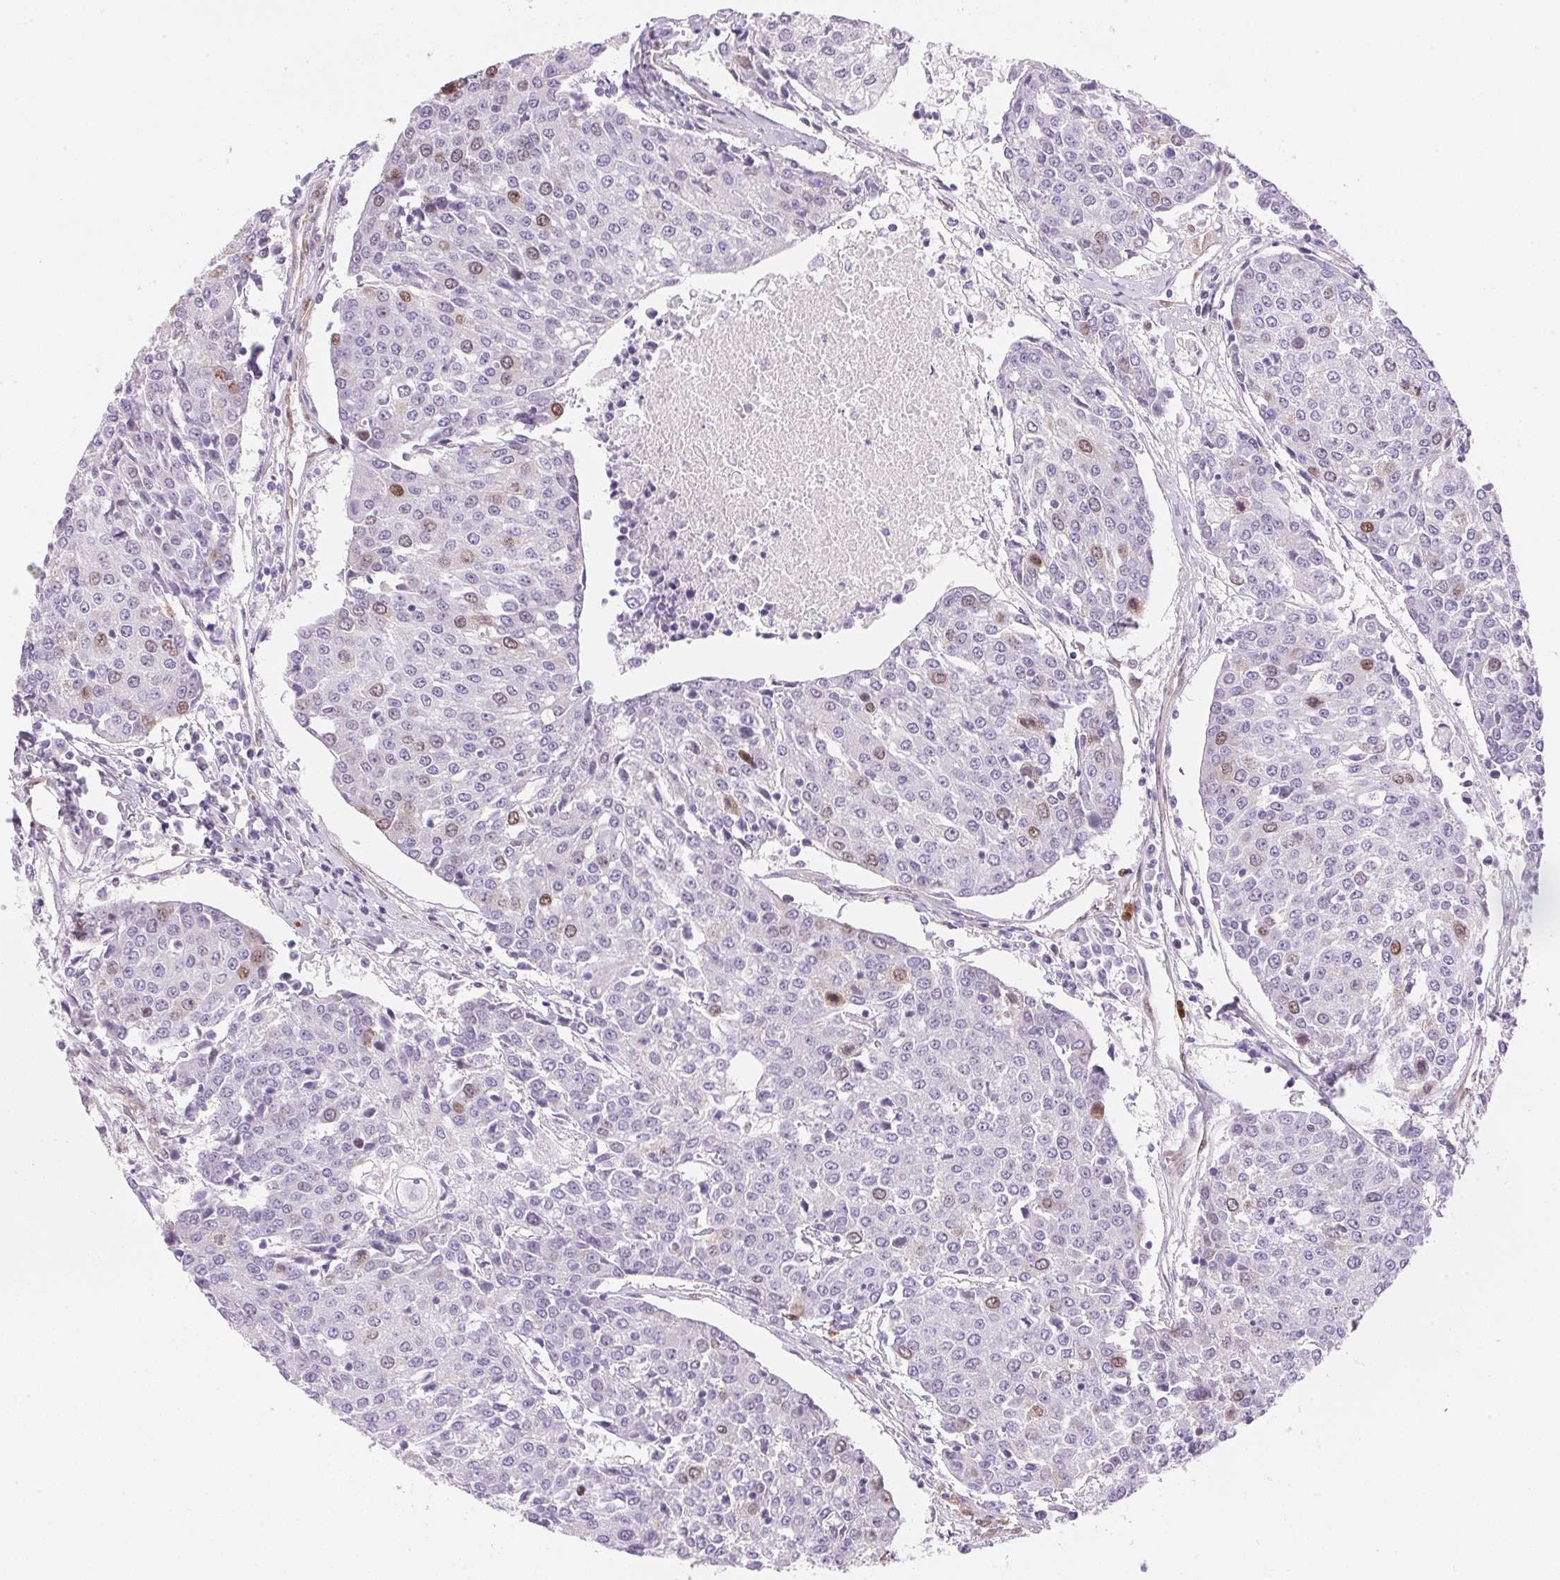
{"staining": {"intensity": "moderate", "quantity": "<25%", "location": "nuclear"}, "tissue": "urothelial cancer", "cell_type": "Tumor cells", "image_type": "cancer", "snomed": [{"axis": "morphology", "description": "Urothelial carcinoma, High grade"}, {"axis": "topography", "description": "Urinary bladder"}], "caption": "This image exhibits urothelial carcinoma (high-grade) stained with immunohistochemistry to label a protein in brown. The nuclear of tumor cells show moderate positivity for the protein. Nuclei are counter-stained blue.", "gene": "SMTN", "patient": {"sex": "female", "age": 85}}